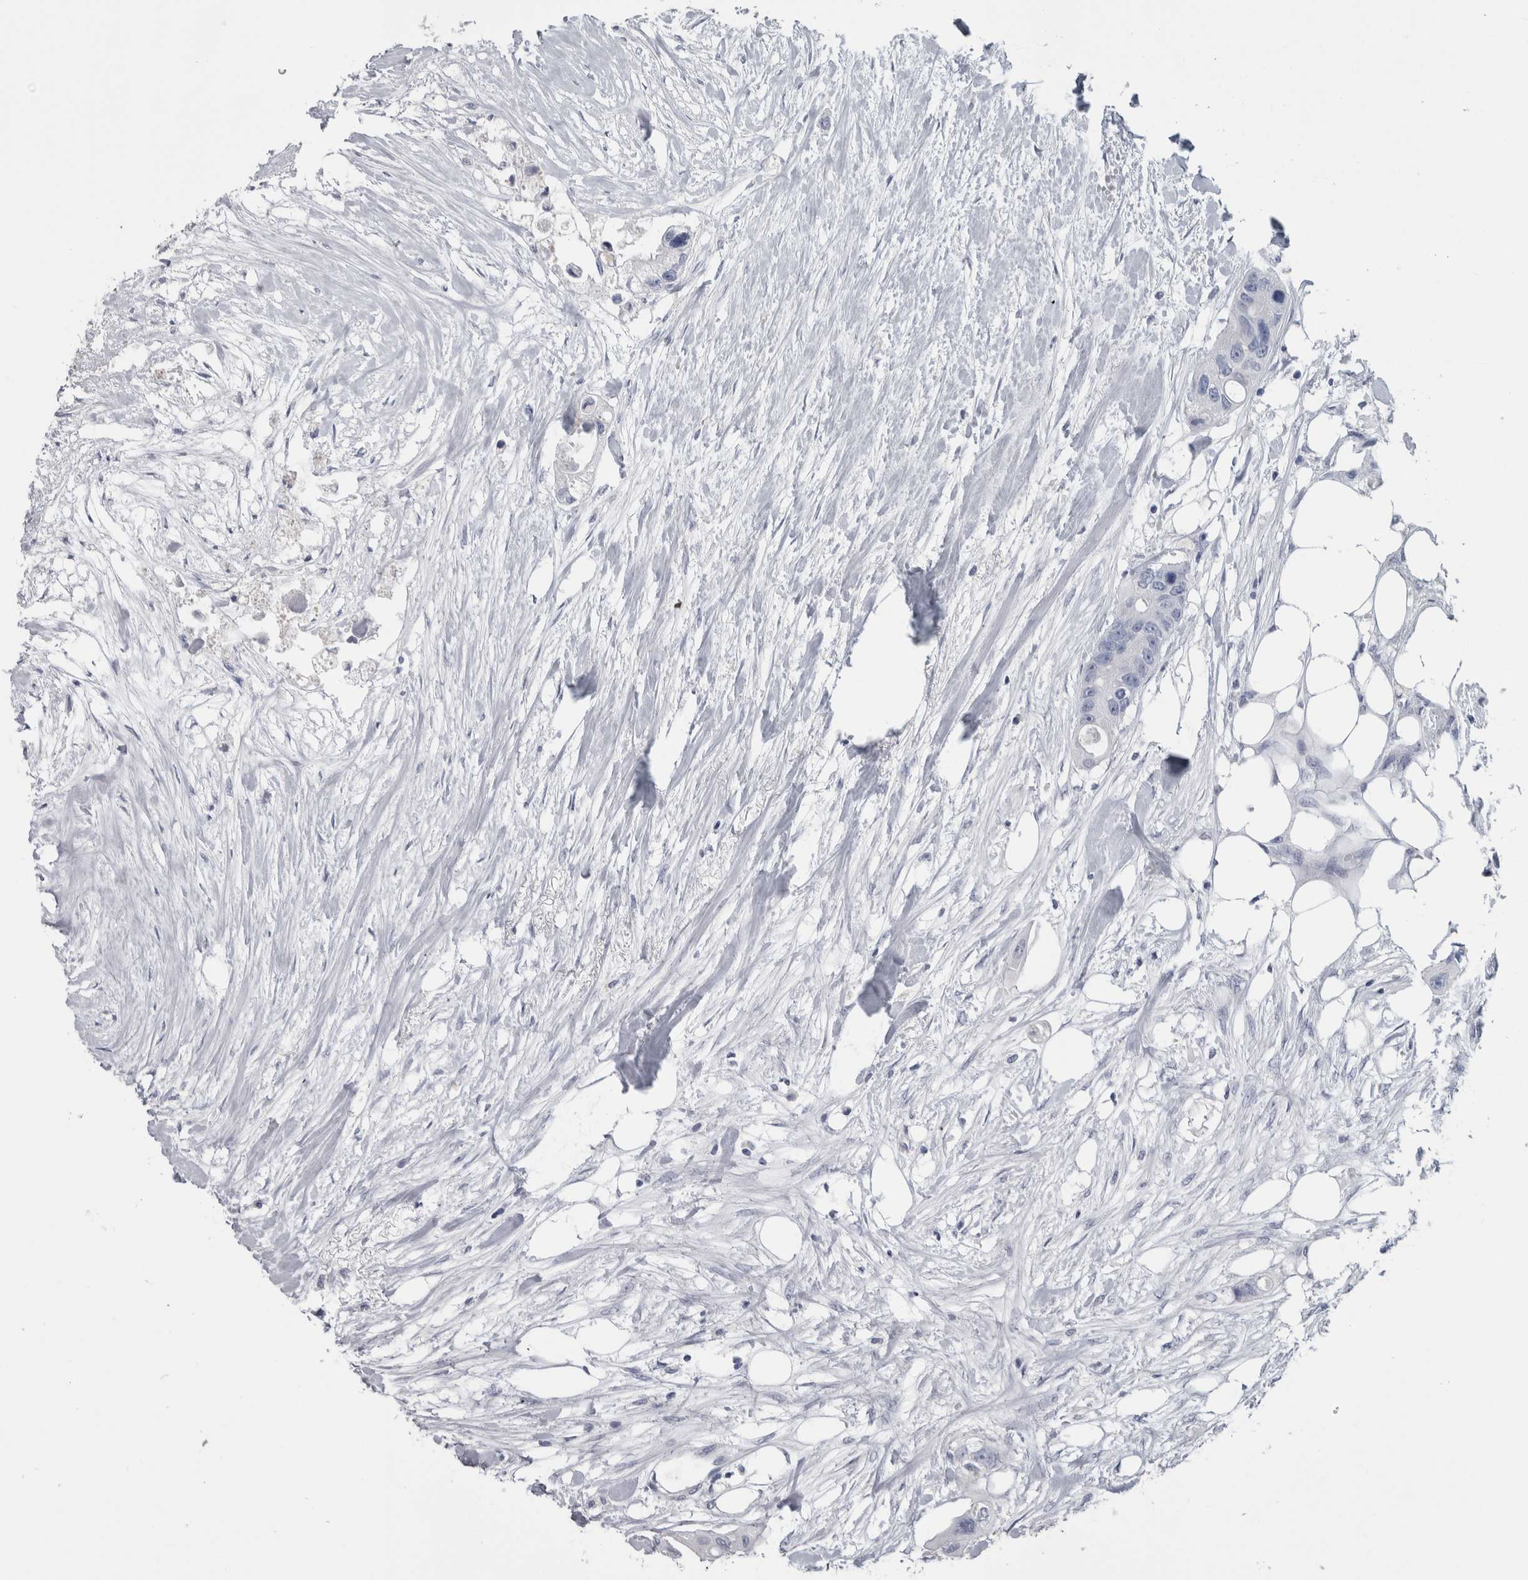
{"staining": {"intensity": "negative", "quantity": "none", "location": "none"}, "tissue": "colorectal cancer", "cell_type": "Tumor cells", "image_type": "cancer", "snomed": [{"axis": "morphology", "description": "Adenocarcinoma, NOS"}, {"axis": "topography", "description": "Colon"}], "caption": "Tumor cells are negative for brown protein staining in adenocarcinoma (colorectal). (DAB (3,3'-diaminobenzidine) immunohistochemistry (IHC) visualized using brightfield microscopy, high magnification).", "gene": "PTH", "patient": {"sex": "female", "age": 57}}